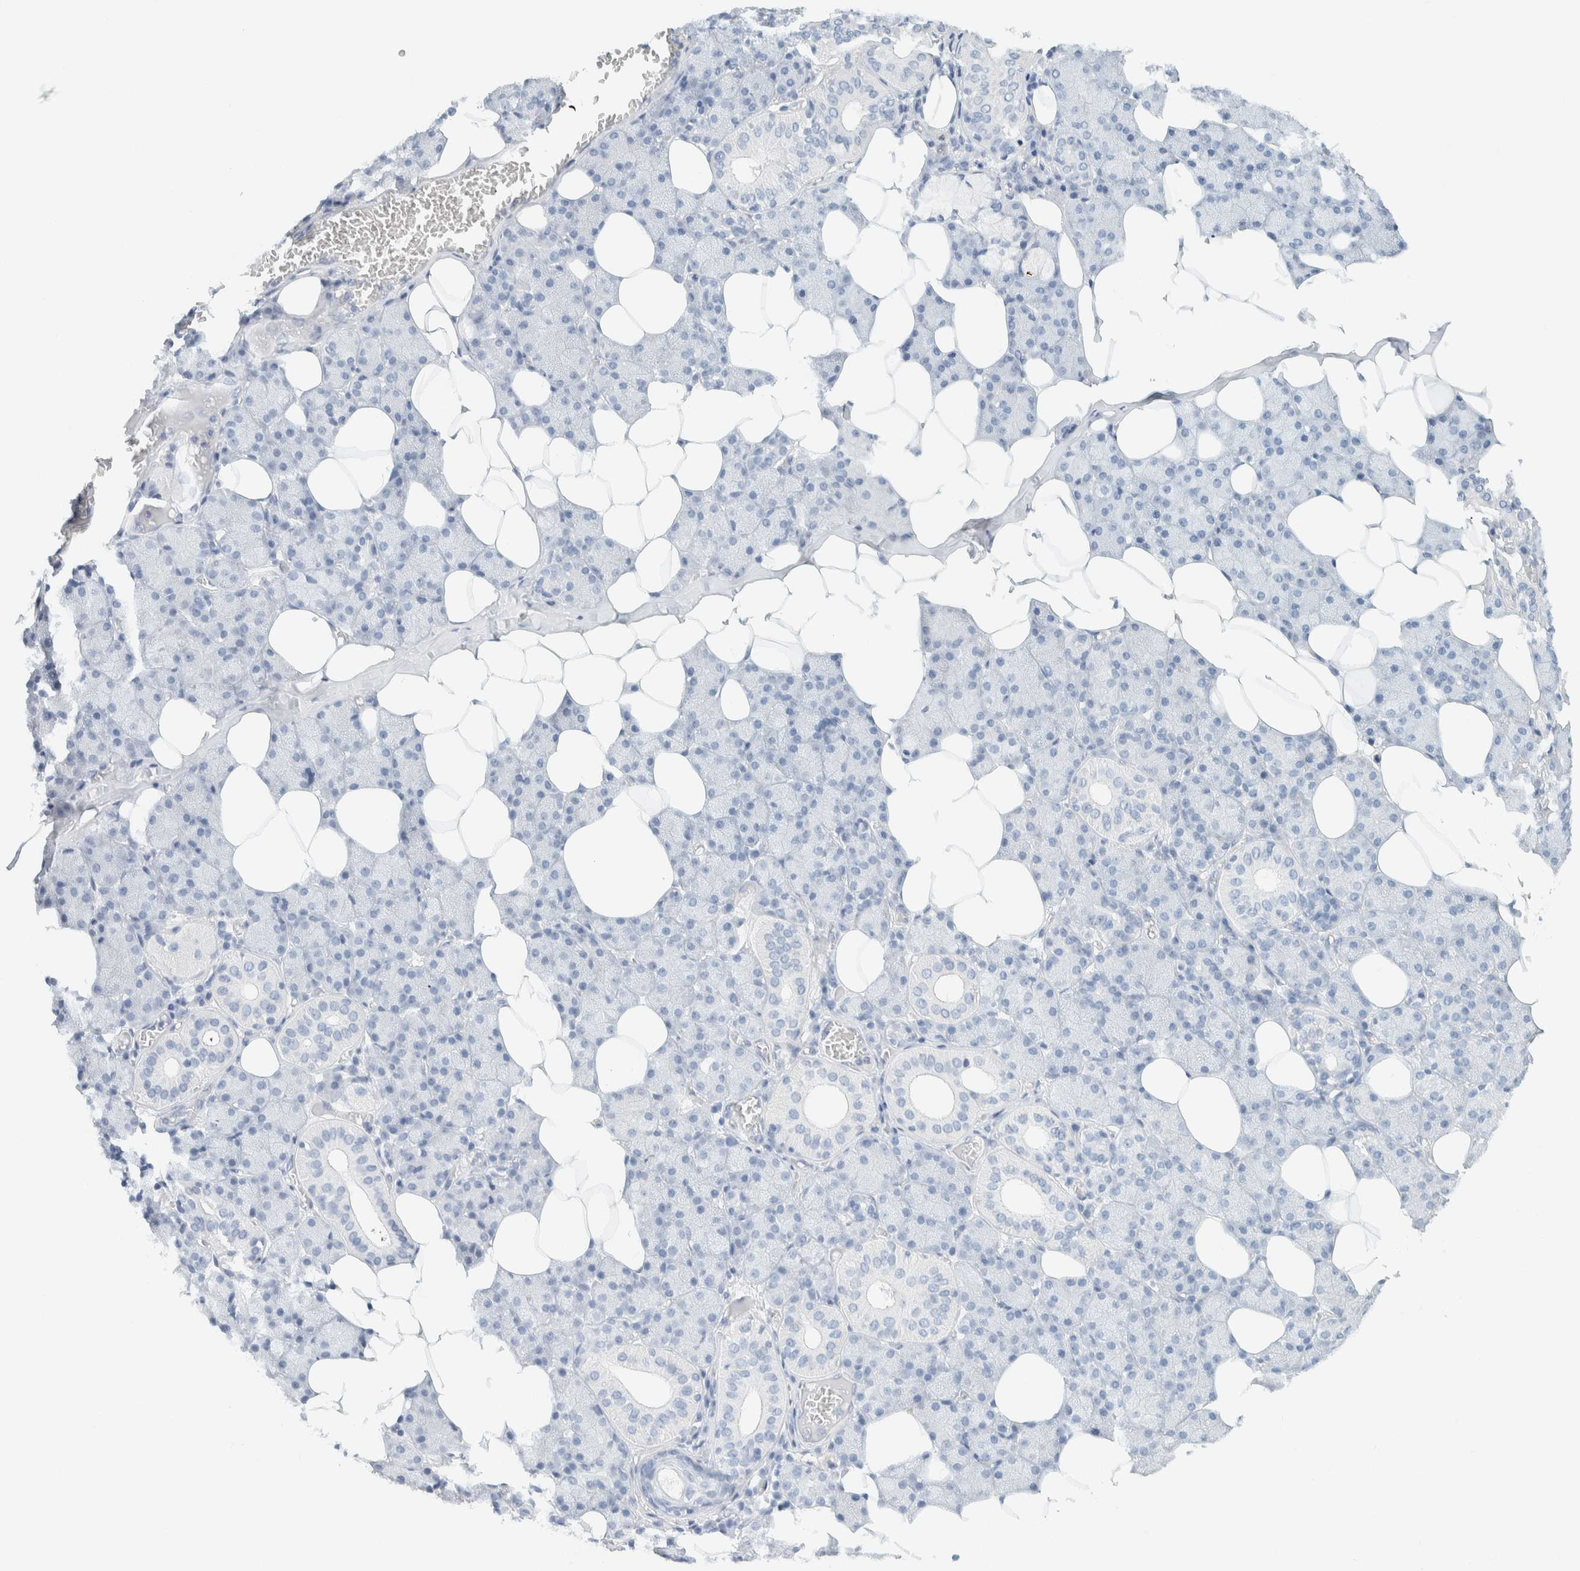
{"staining": {"intensity": "negative", "quantity": "none", "location": "none"}, "tissue": "salivary gland", "cell_type": "Glandular cells", "image_type": "normal", "snomed": [{"axis": "morphology", "description": "Normal tissue, NOS"}, {"axis": "topography", "description": "Salivary gland"}], "caption": "Immunohistochemical staining of benign salivary gland shows no significant positivity in glandular cells.", "gene": "ALOX12B", "patient": {"sex": "female", "age": 33}}